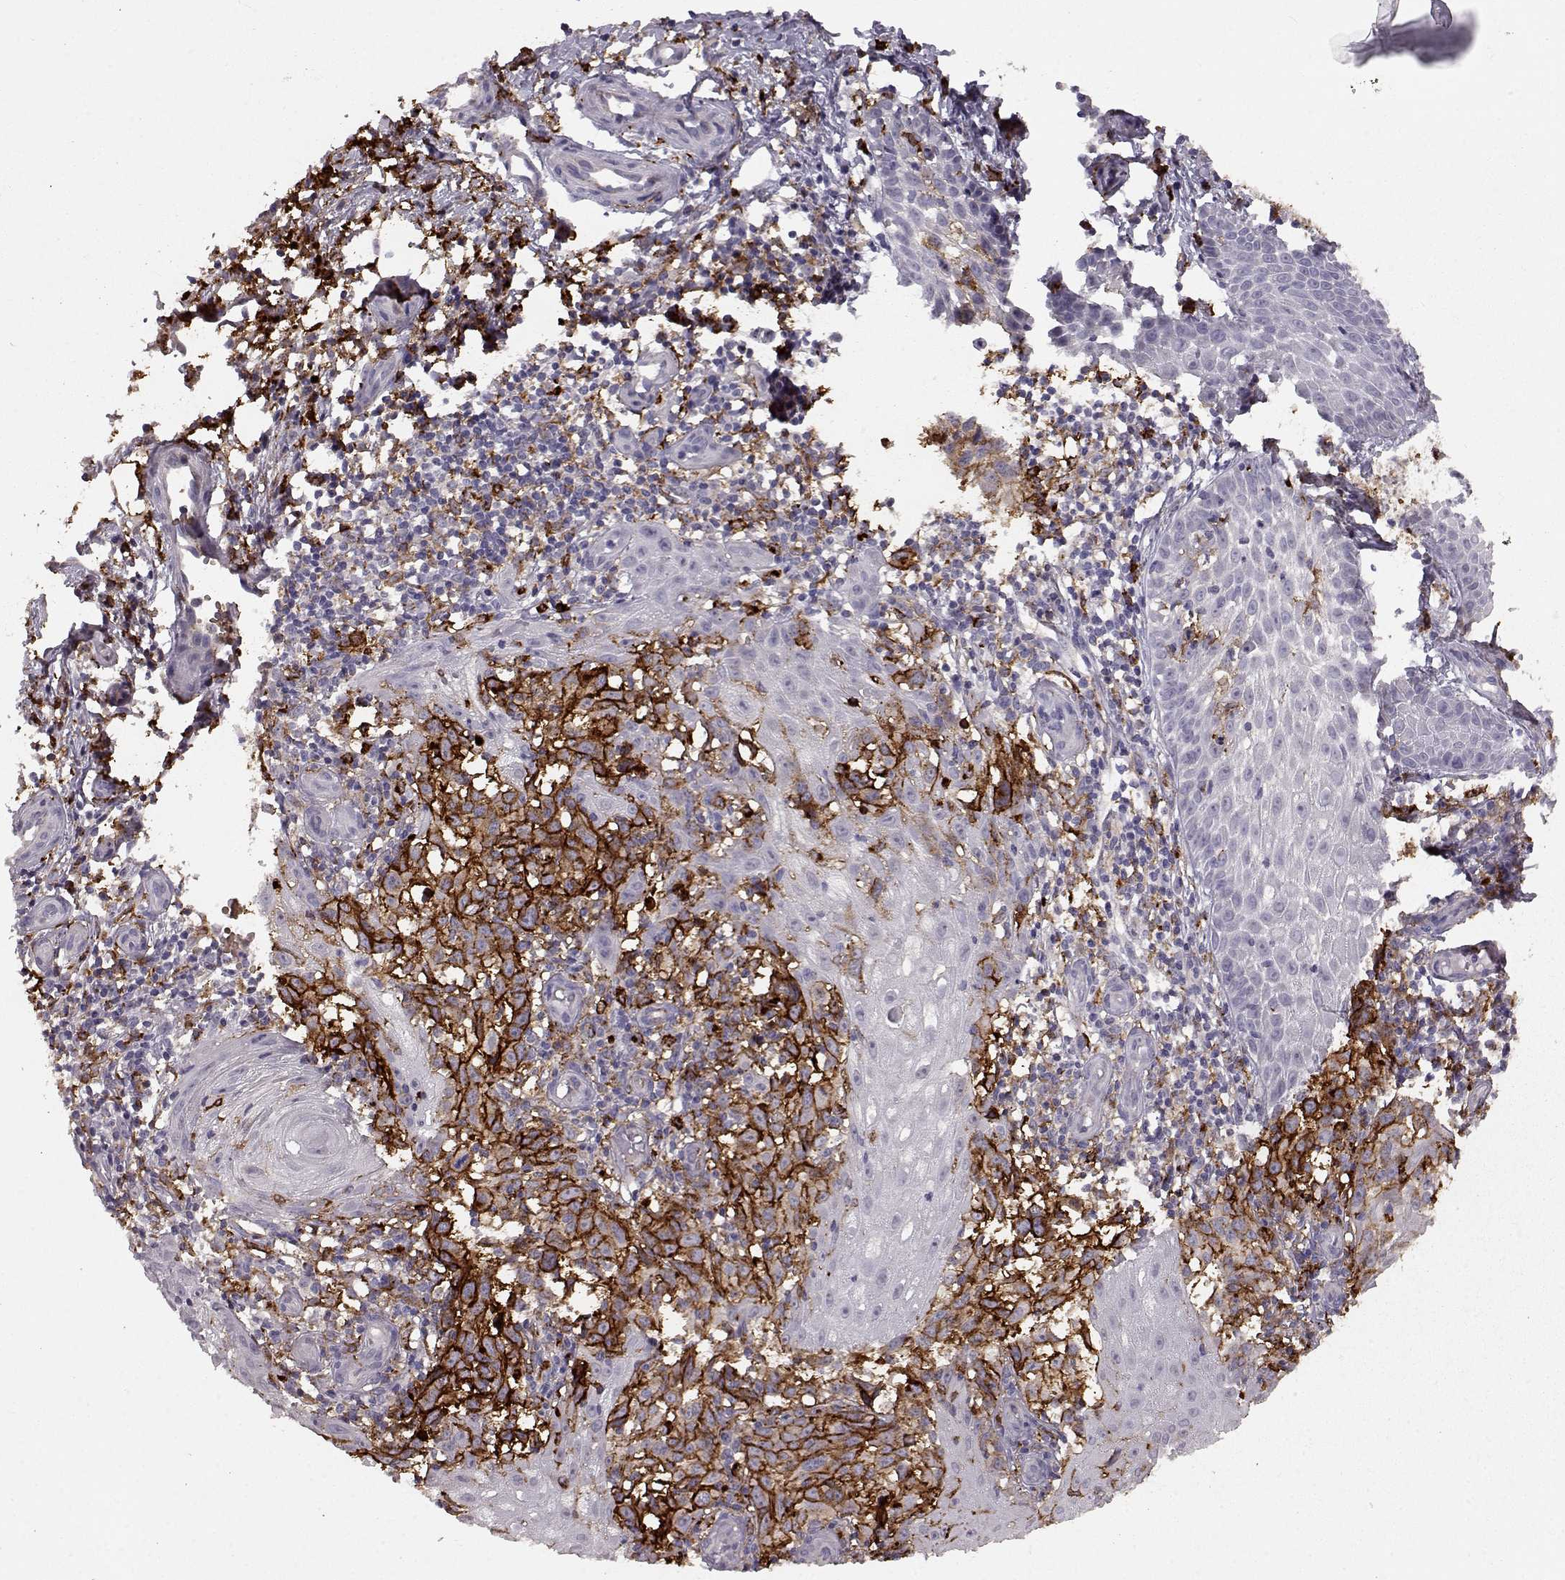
{"staining": {"intensity": "strong", "quantity": "25%-75%", "location": "cytoplasmic/membranous"}, "tissue": "melanoma", "cell_type": "Tumor cells", "image_type": "cancer", "snomed": [{"axis": "morphology", "description": "Malignant melanoma, NOS"}, {"axis": "topography", "description": "Skin"}], "caption": "DAB (3,3'-diaminobenzidine) immunohistochemical staining of melanoma reveals strong cytoplasmic/membranous protein positivity in about 25%-75% of tumor cells.", "gene": "CCNF", "patient": {"sex": "female", "age": 53}}